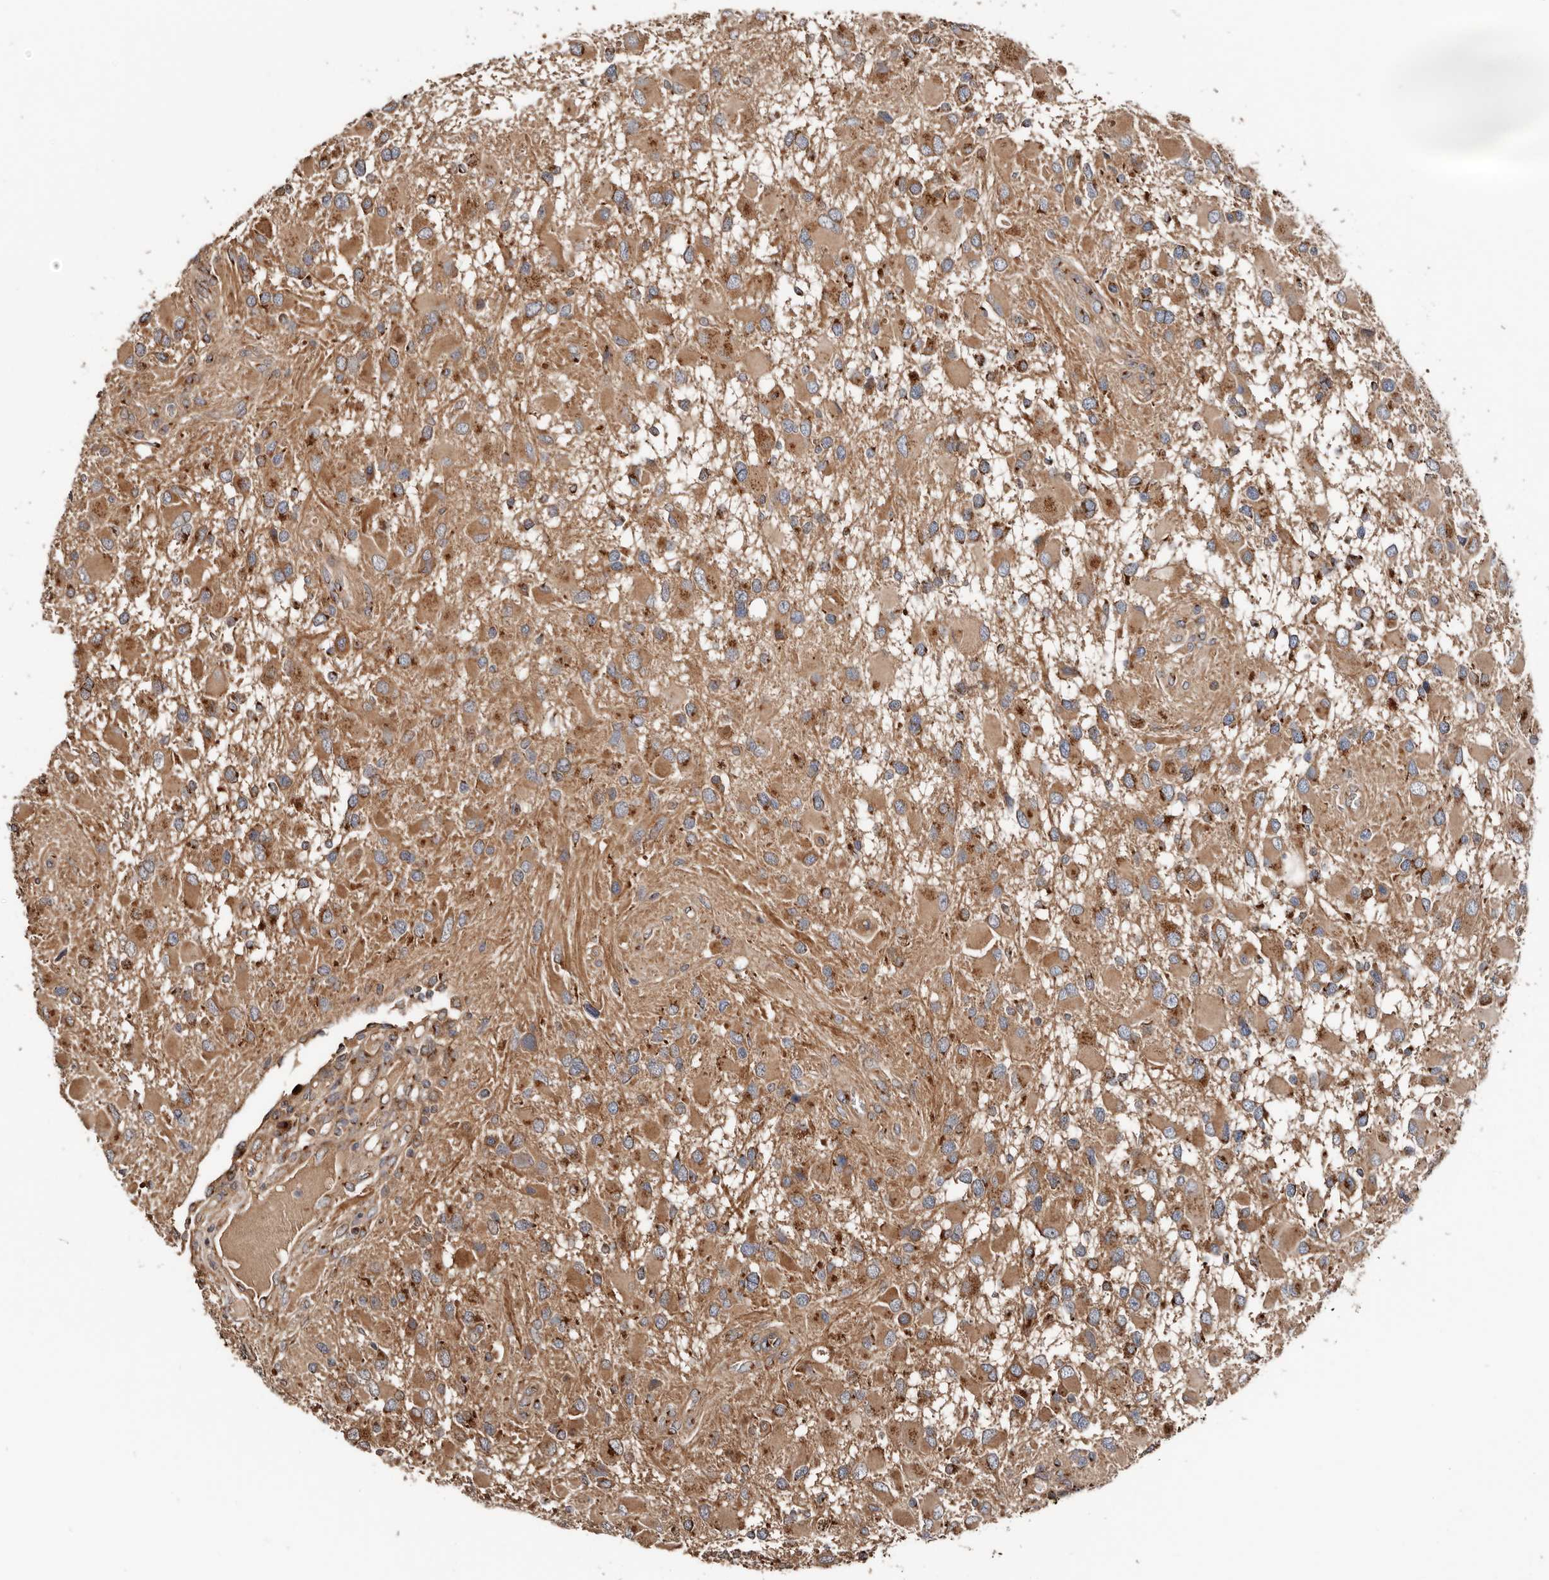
{"staining": {"intensity": "moderate", "quantity": ">75%", "location": "cytoplasmic/membranous"}, "tissue": "glioma", "cell_type": "Tumor cells", "image_type": "cancer", "snomed": [{"axis": "morphology", "description": "Glioma, malignant, High grade"}, {"axis": "topography", "description": "Brain"}], "caption": "Protein expression analysis of human malignant high-grade glioma reveals moderate cytoplasmic/membranous staining in about >75% of tumor cells.", "gene": "COG1", "patient": {"sex": "male", "age": 53}}